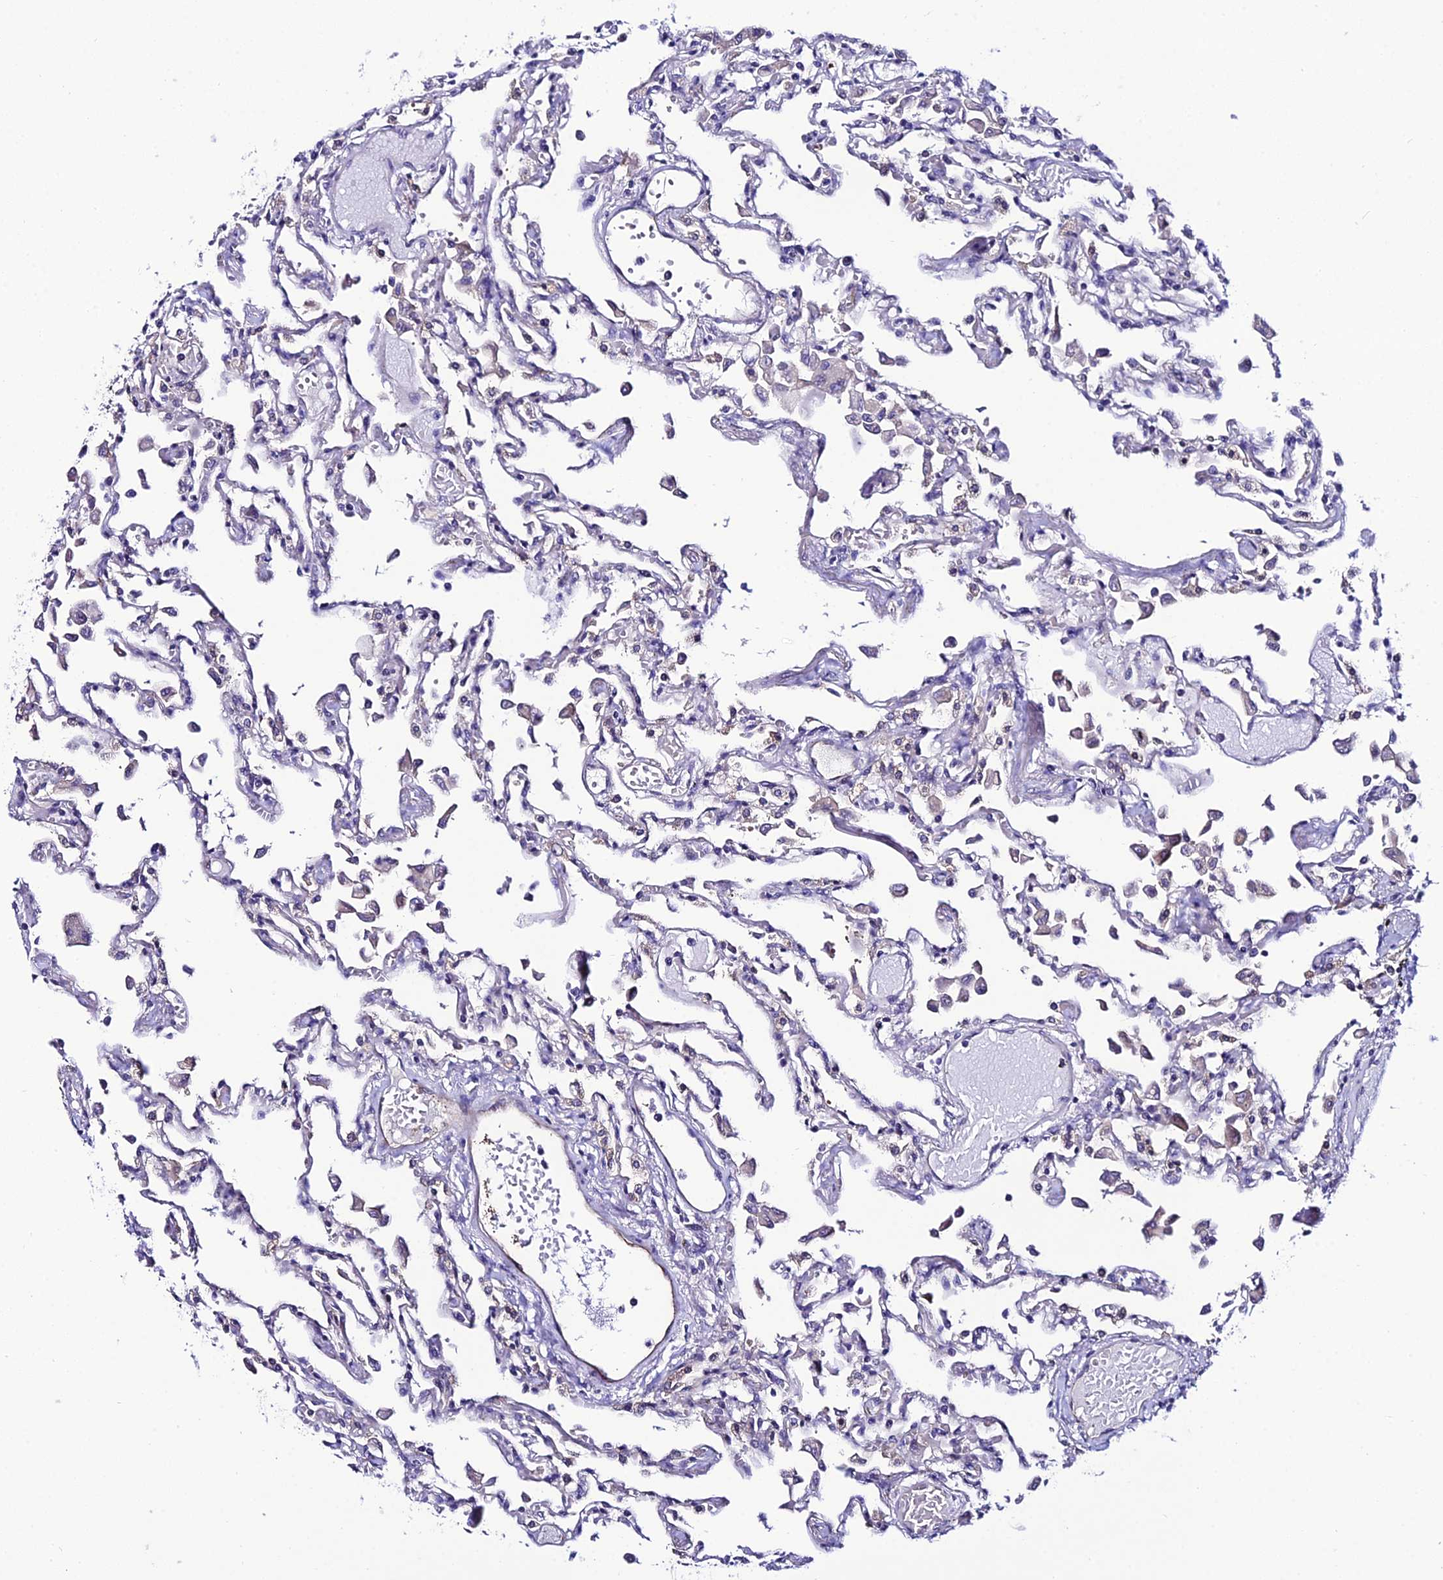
{"staining": {"intensity": "moderate", "quantity": "<25%", "location": "nuclear"}, "tissue": "lung", "cell_type": "Alveolar cells", "image_type": "normal", "snomed": [{"axis": "morphology", "description": "Normal tissue, NOS"}, {"axis": "topography", "description": "Bronchus"}, {"axis": "topography", "description": "Lung"}], "caption": "DAB (3,3'-diaminobenzidine) immunohistochemical staining of normal human lung reveals moderate nuclear protein staining in about <25% of alveolar cells.", "gene": "SYT15B", "patient": {"sex": "female", "age": 49}}